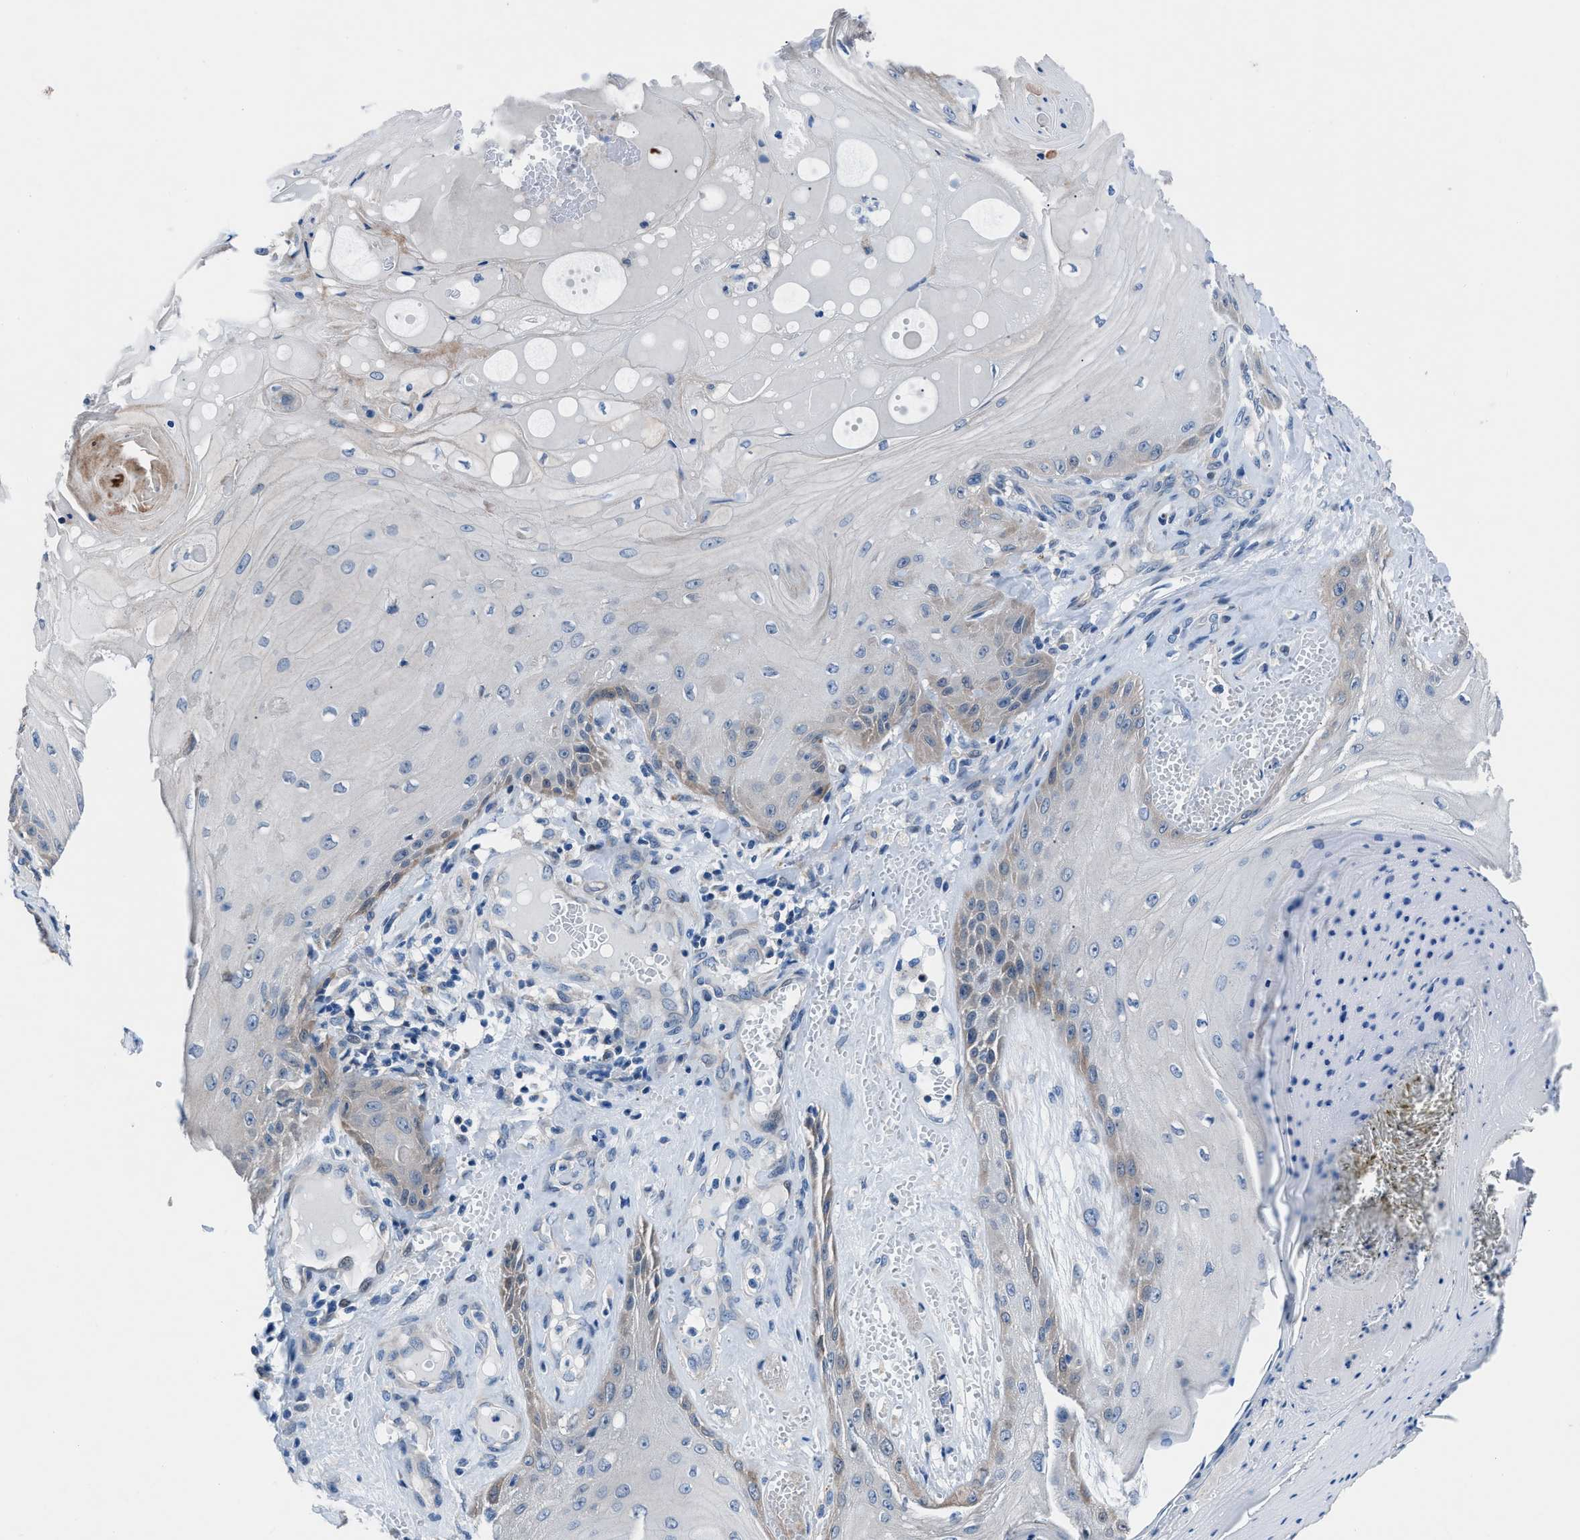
{"staining": {"intensity": "moderate", "quantity": "<25%", "location": "cytoplasmic/membranous"}, "tissue": "skin cancer", "cell_type": "Tumor cells", "image_type": "cancer", "snomed": [{"axis": "morphology", "description": "Squamous cell carcinoma, NOS"}, {"axis": "topography", "description": "Skin"}], "caption": "Immunohistochemistry (IHC) histopathology image of neoplastic tissue: skin cancer (squamous cell carcinoma) stained using IHC exhibits low levels of moderate protein expression localized specifically in the cytoplasmic/membranous of tumor cells, appearing as a cytoplasmic/membranous brown color.", "gene": "UAP1", "patient": {"sex": "male", "age": 74}}